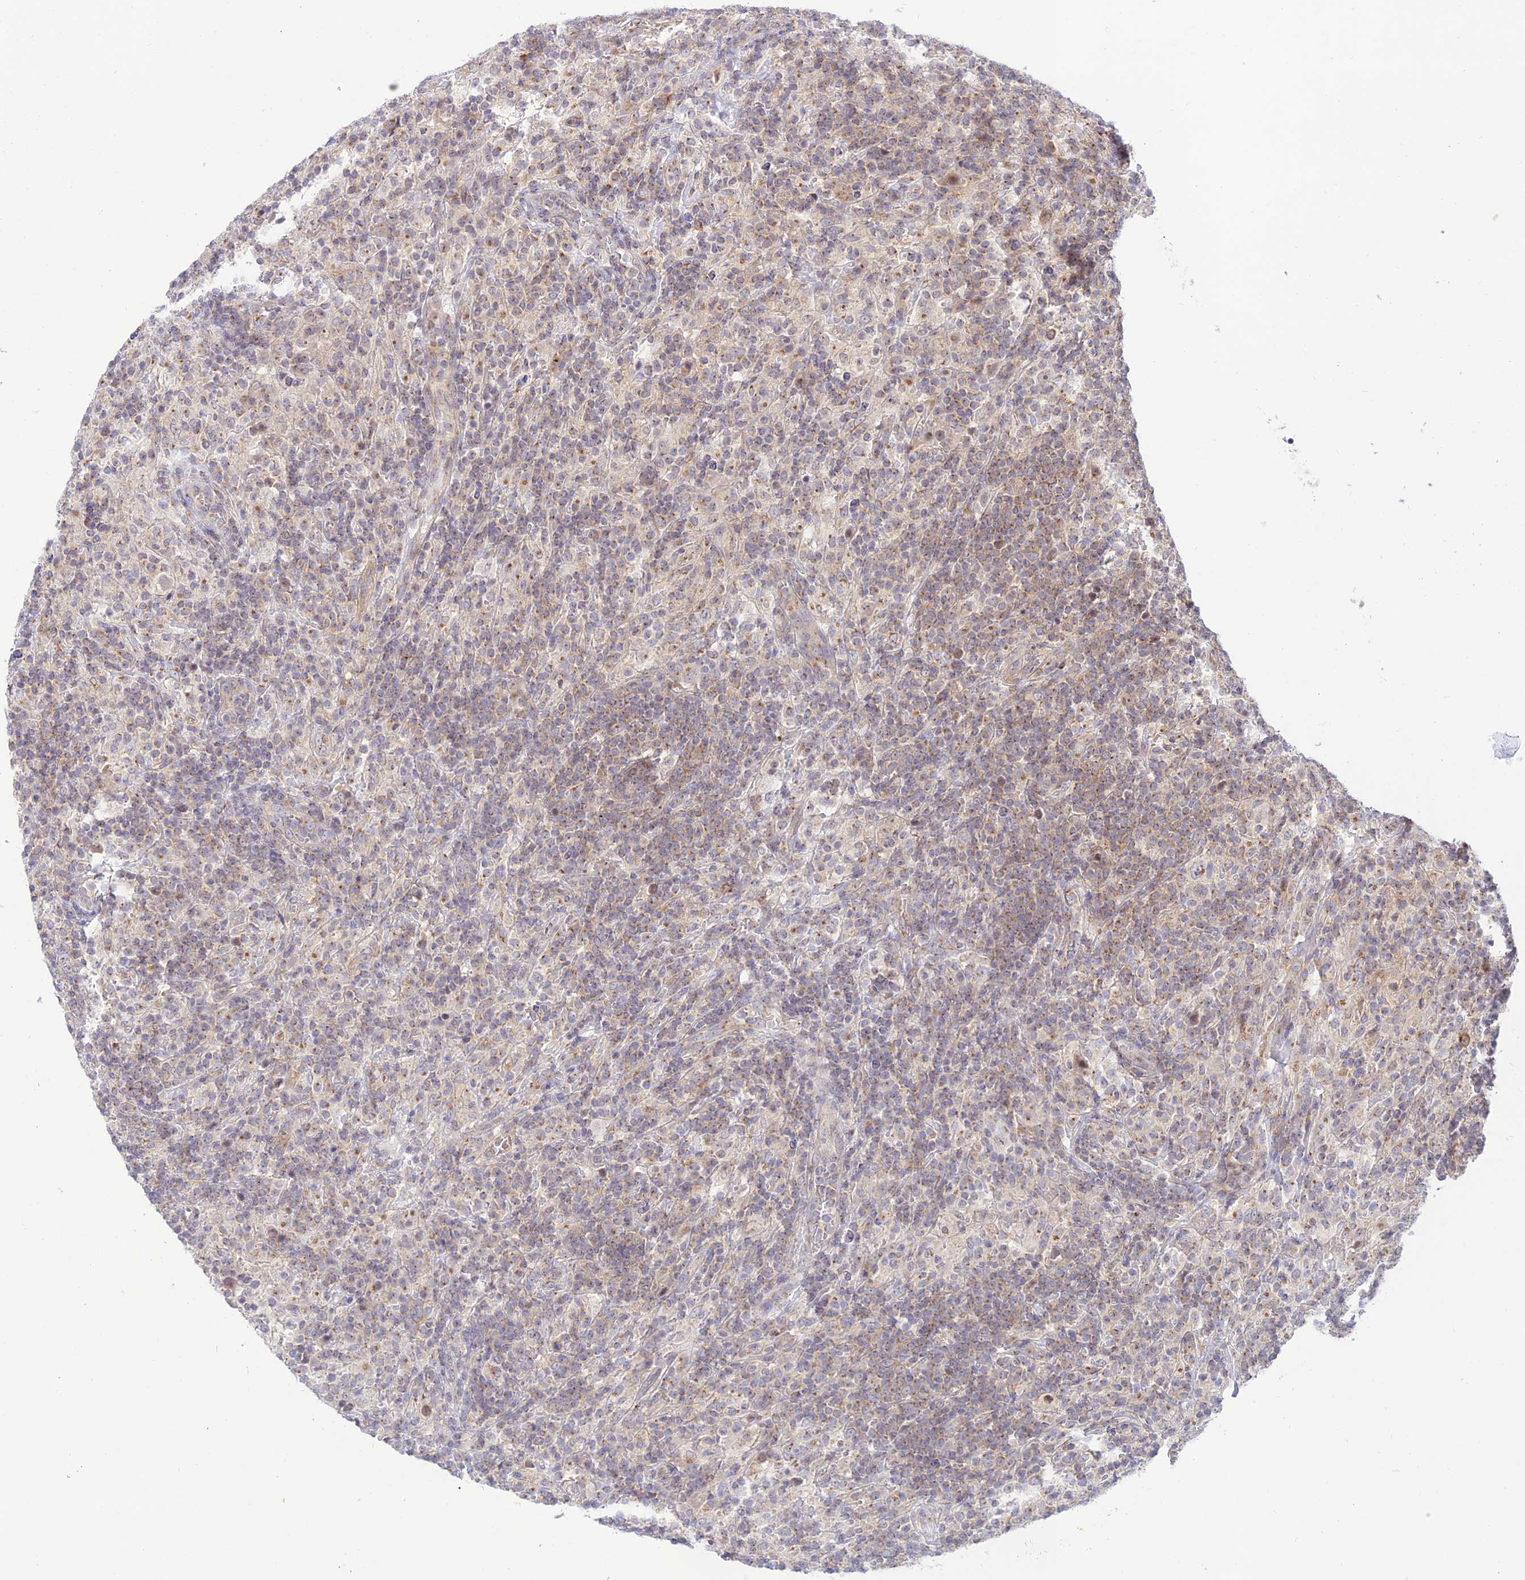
{"staining": {"intensity": "negative", "quantity": "none", "location": "none"}, "tissue": "lymphoma", "cell_type": "Tumor cells", "image_type": "cancer", "snomed": [{"axis": "morphology", "description": "Hodgkin's disease, NOS"}, {"axis": "topography", "description": "Lymph node"}], "caption": "Photomicrograph shows no protein positivity in tumor cells of Hodgkin's disease tissue.", "gene": "GOLGA3", "patient": {"sex": "male", "age": 70}}